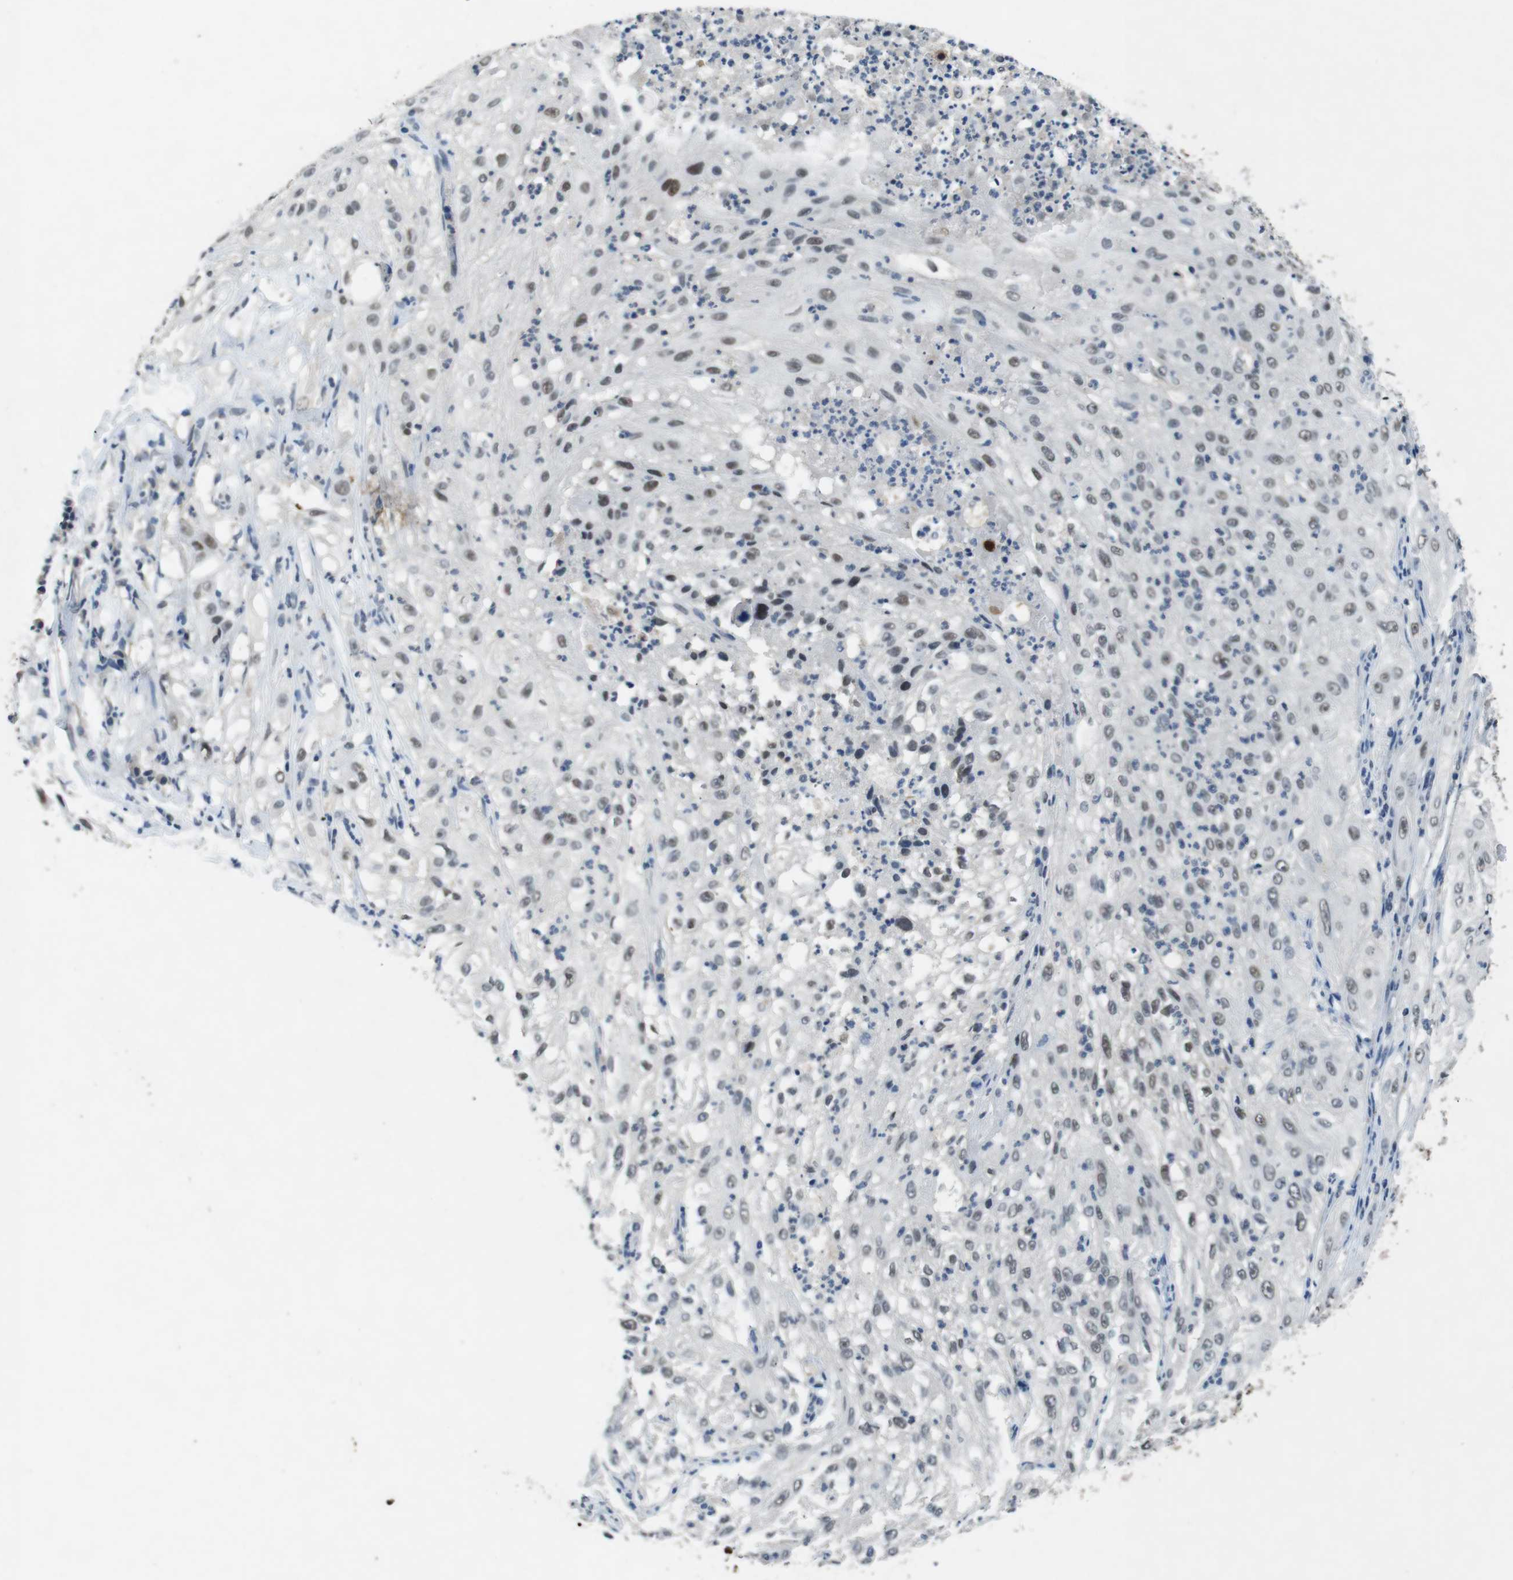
{"staining": {"intensity": "weak", "quantity": "25%-75%", "location": "nuclear"}, "tissue": "lung cancer", "cell_type": "Tumor cells", "image_type": "cancer", "snomed": [{"axis": "morphology", "description": "Inflammation, NOS"}, {"axis": "morphology", "description": "Squamous cell carcinoma, NOS"}, {"axis": "topography", "description": "Lymph node"}, {"axis": "topography", "description": "Soft tissue"}, {"axis": "topography", "description": "Lung"}], "caption": "Squamous cell carcinoma (lung) was stained to show a protein in brown. There is low levels of weak nuclear staining in approximately 25%-75% of tumor cells.", "gene": "USP7", "patient": {"sex": "male", "age": 66}}